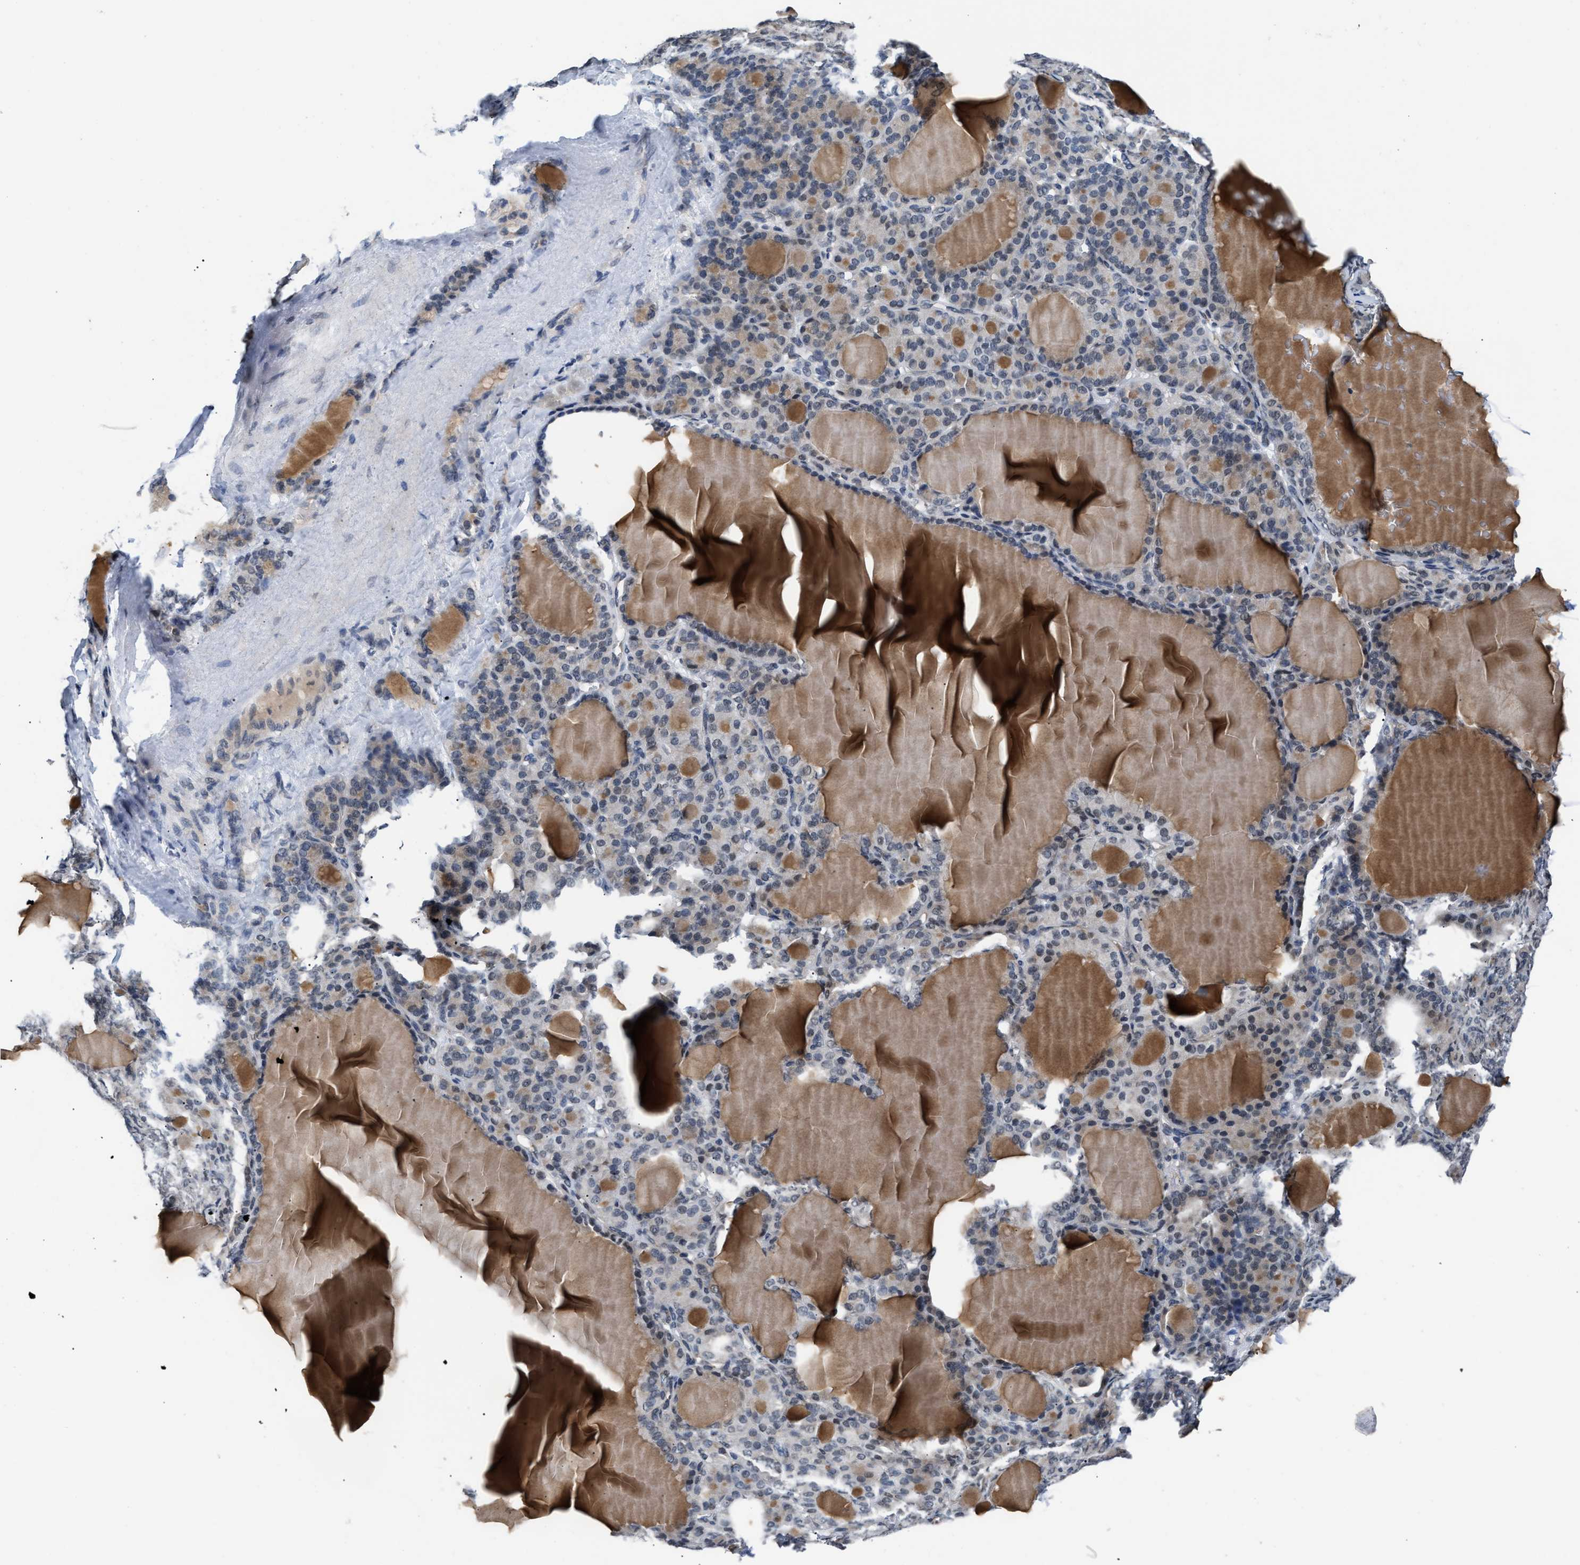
{"staining": {"intensity": "moderate", "quantity": "<25%", "location": "nuclear"}, "tissue": "thyroid gland", "cell_type": "Glandular cells", "image_type": "normal", "snomed": [{"axis": "morphology", "description": "Normal tissue, NOS"}, {"axis": "topography", "description": "Thyroid gland"}], "caption": "The immunohistochemical stain shows moderate nuclear staining in glandular cells of benign thyroid gland. The staining is performed using DAB brown chromogen to label protein expression. The nuclei are counter-stained blue using hematoxylin.", "gene": "TXNRD3", "patient": {"sex": "female", "age": 28}}